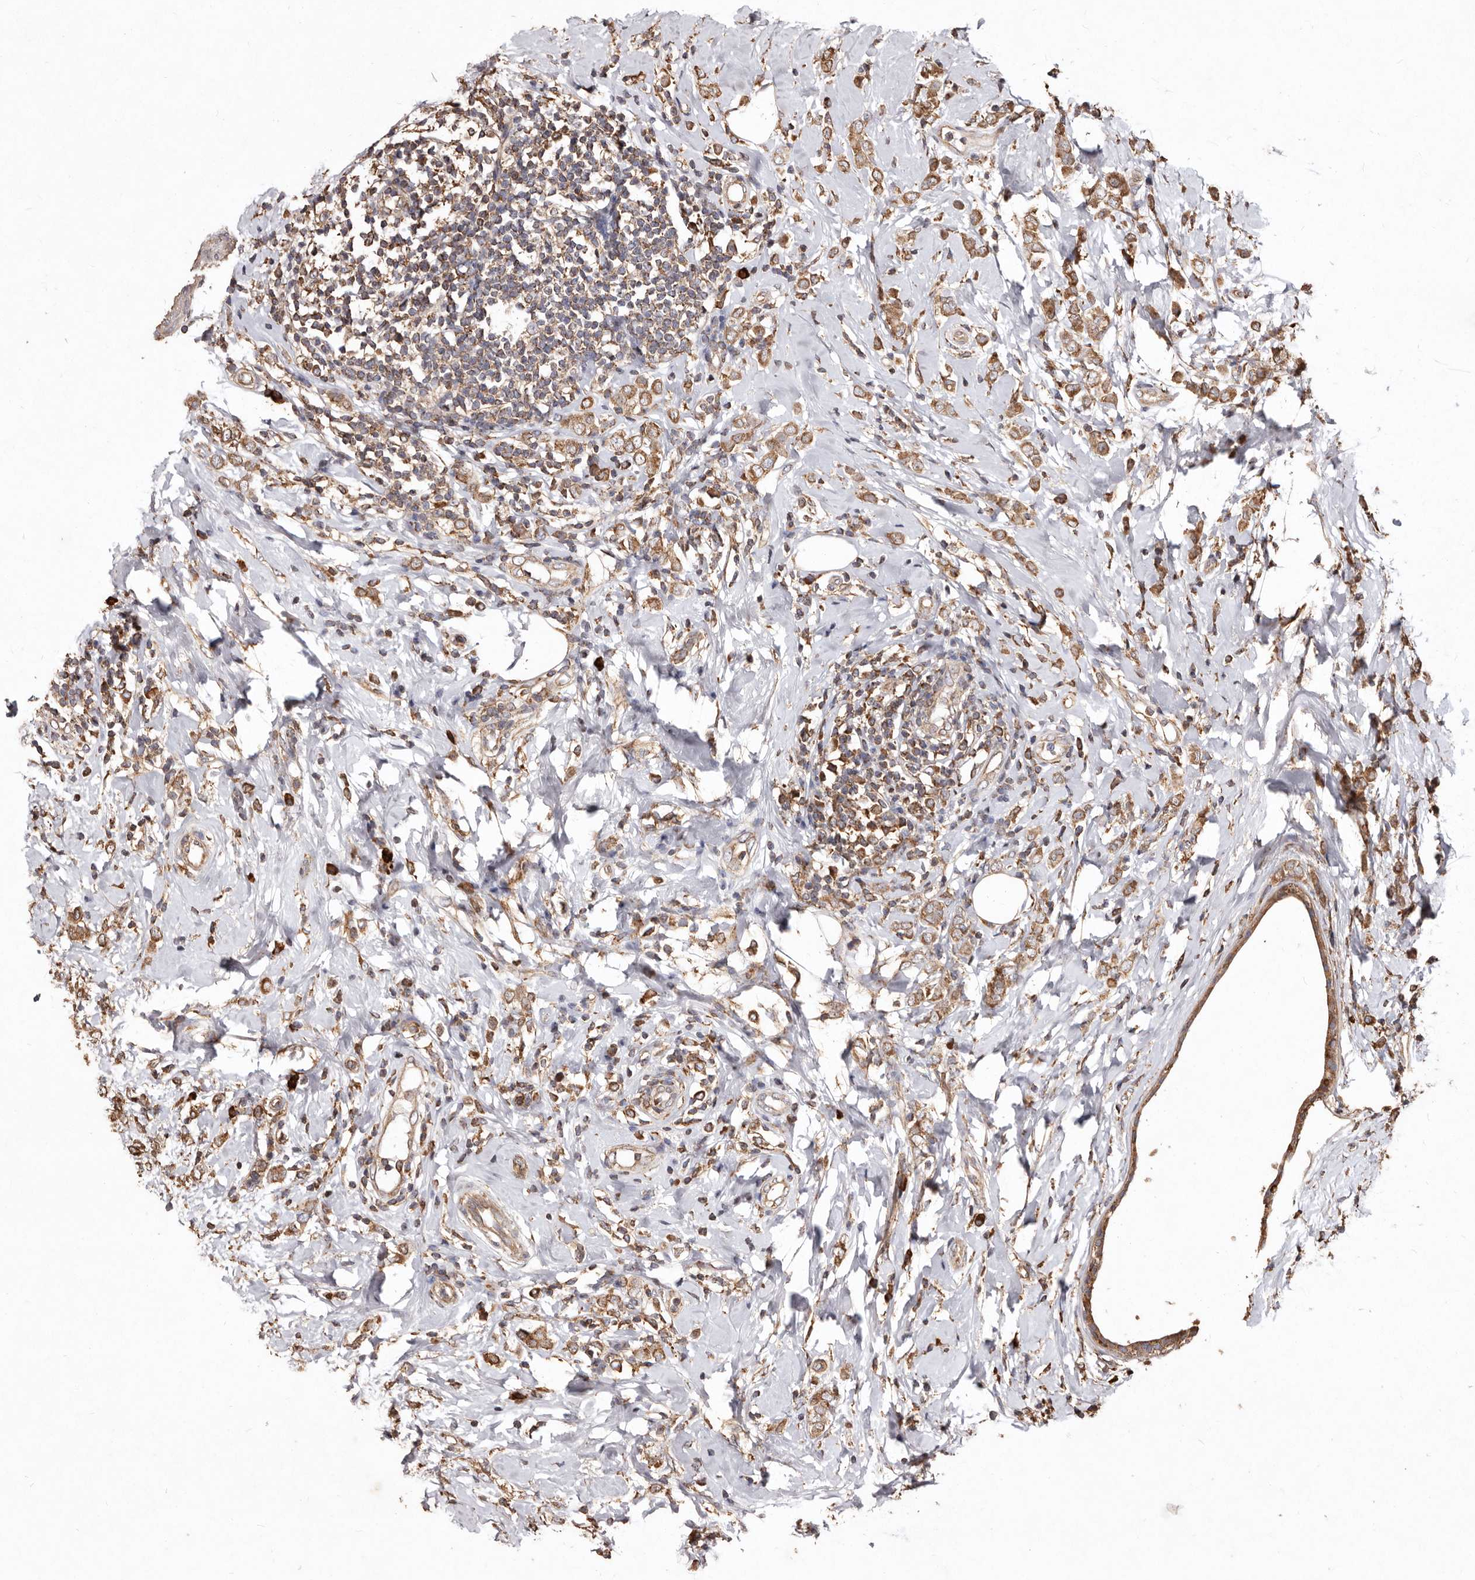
{"staining": {"intensity": "moderate", "quantity": ">75%", "location": "cytoplasmic/membranous"}, "tissue": "breast cancer", "cell_type": "Tumor cells", "image_type": "cancer", "snomed": [{"axis": "morphology", "description": "Lobular carcinoma"}, {"axis": "topography", "description": "Breast"}], "caption": "A photomicrograph showing moderate cytoplasmic/membranous positivity in approximately >75% of tumor cells in lobular carcinoma (breast), as visualized by brown immunohistochemical staining.", "gene": "STEAP2", "patient": {"sex": "female", "age": 47}}